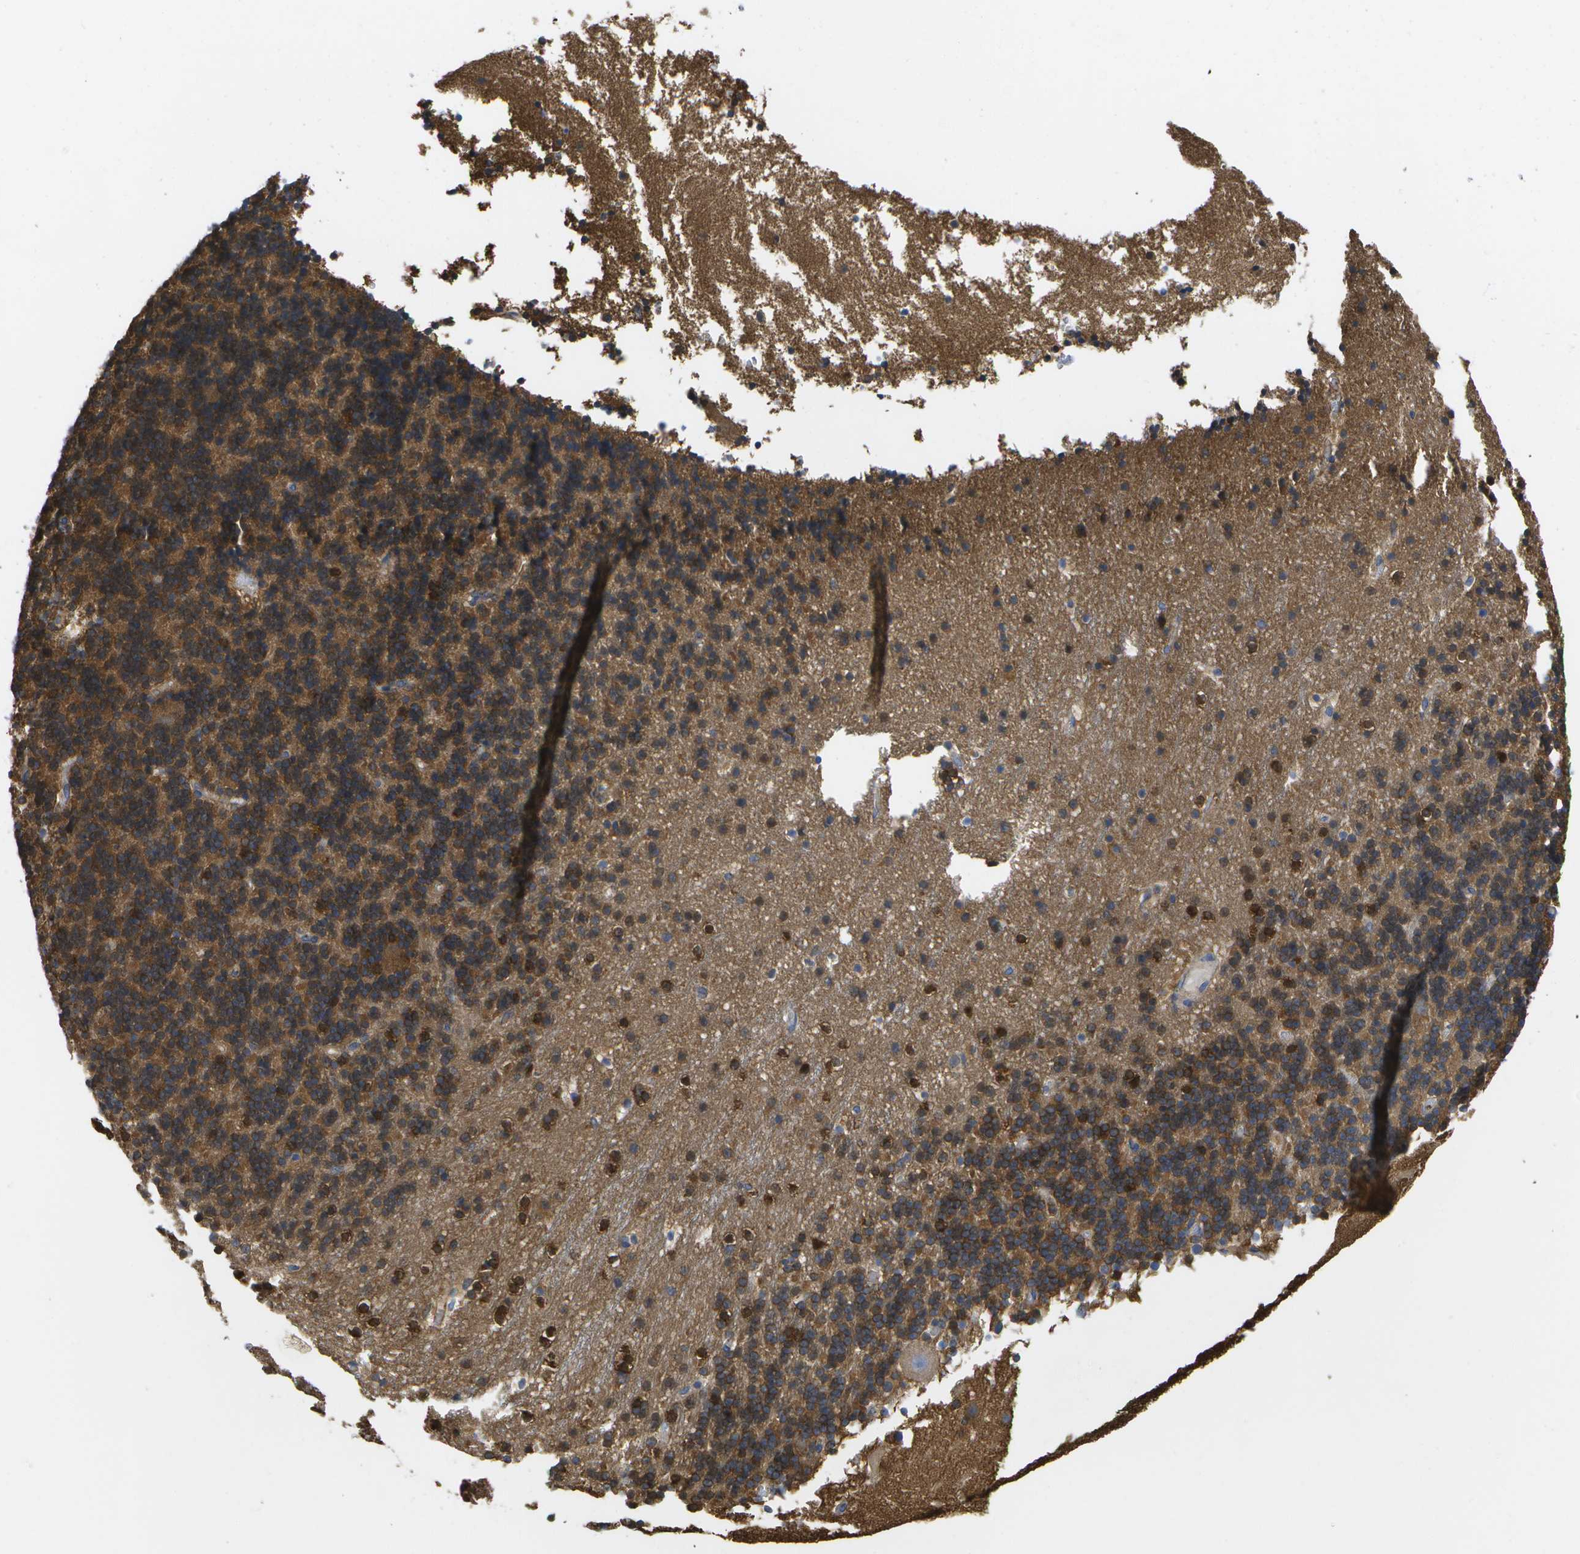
{"staining": {"intensity": "moderate", "quantity": ">75%", "location": "cytoplasmic/membranous"}, "tissue": "cerebellum", "cell_type": "Cells in granular layer", "image_type": "normal", "snomed": [{"axis": "morphology", "description": "Normal tissue, NOS"}, {"axis": "topography", "description": "Cerebellum"}], "caption": "Protein expression analysis of unremarkable human cerebellum reveals moderate cytoplasmic/membranous staining in approximately >75% of cells in granular layer. (brown staining indicates protein expression, while blue staining denotes nuclei).", "gene": "DYSF", "patient": {"sex": "male", "age": 45}}